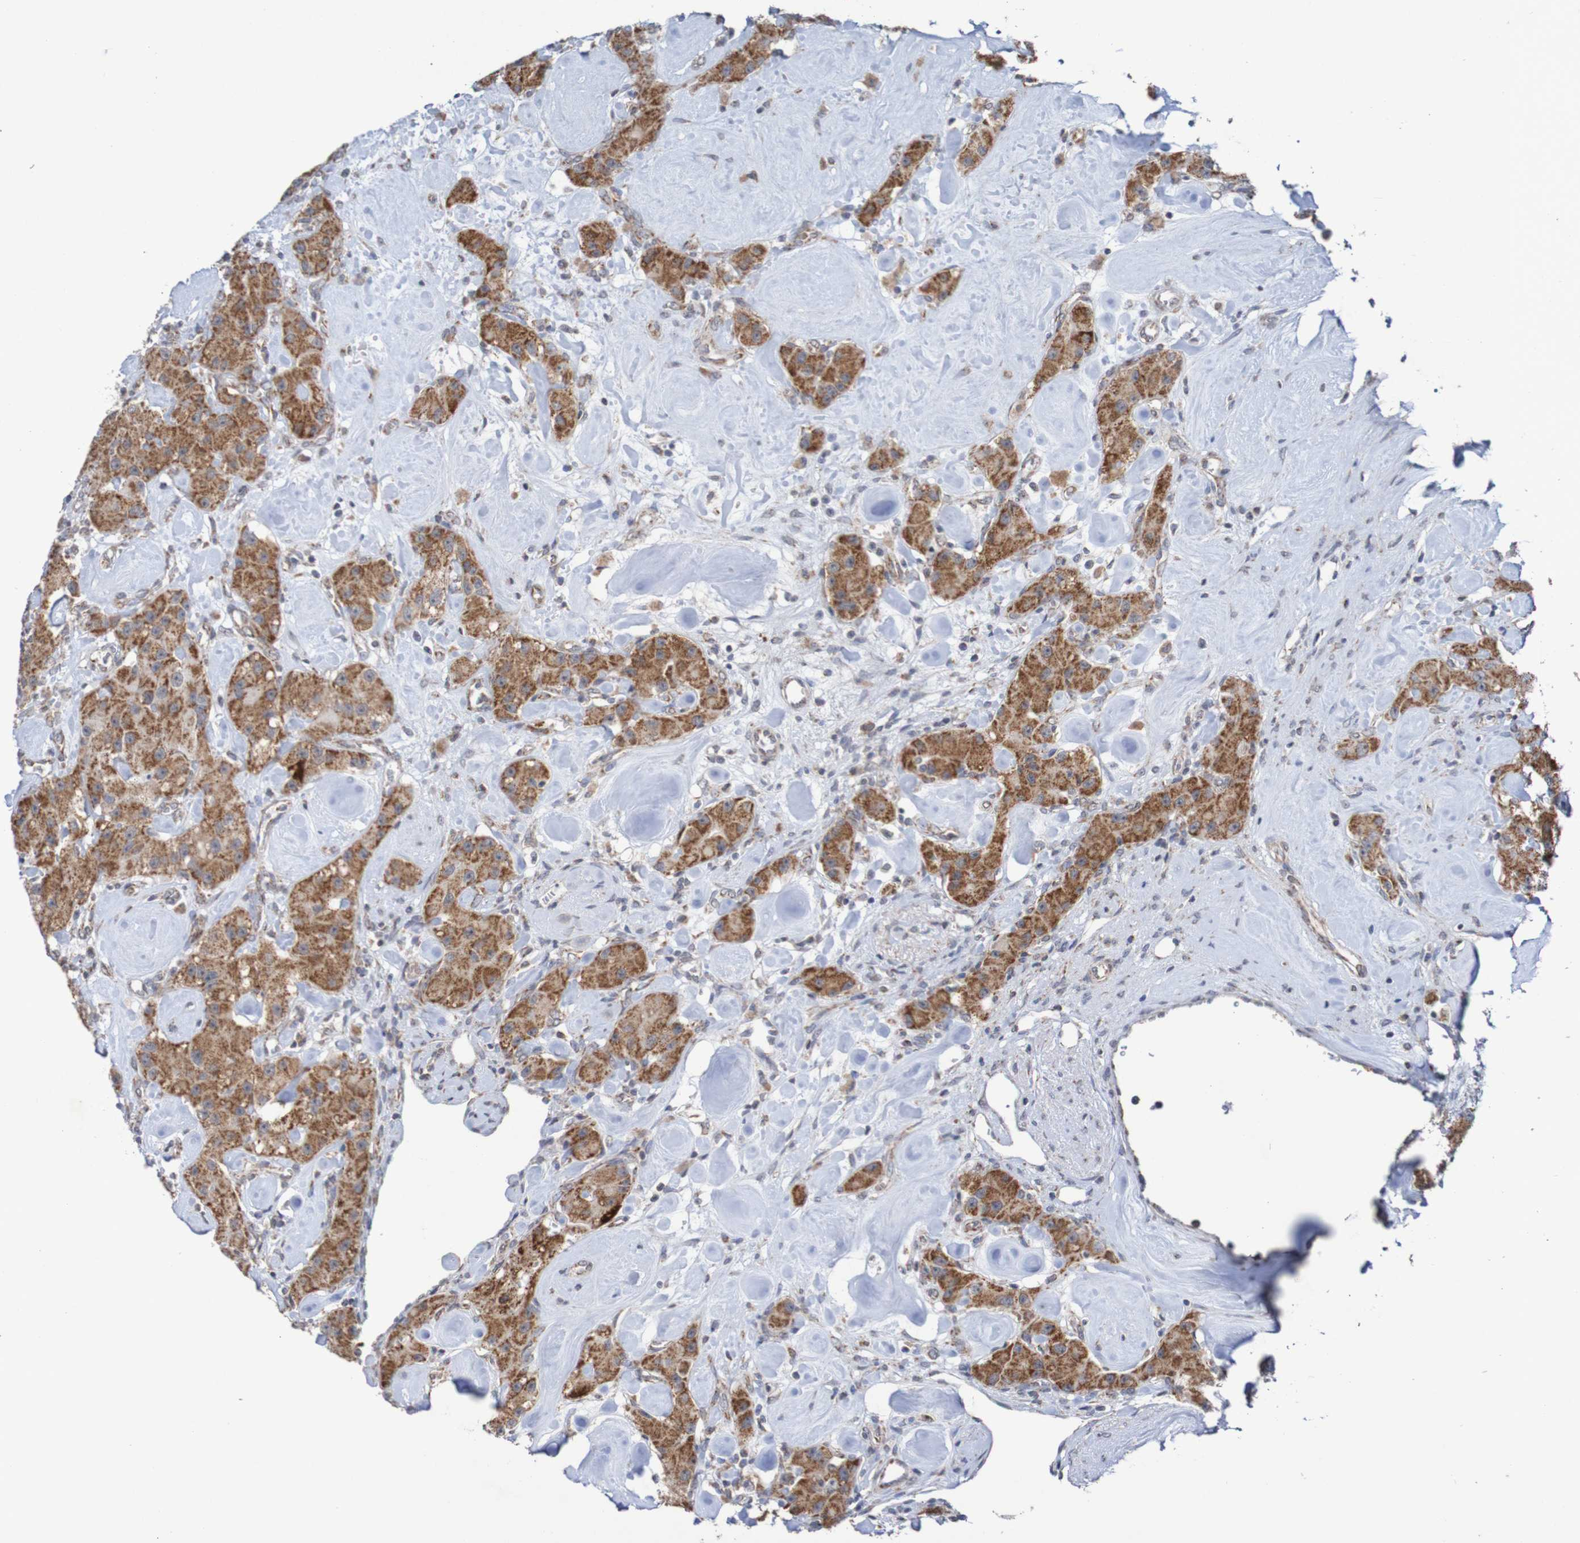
{"staining": {"intensity": "moderate", "quantity": ">75%", "location": "cytoplasmic/membranous"}, "tissue": "carcinoid", "cell_type": "Tumor cells", "image_type": "cancer", "snomed": [{"axis": "morphology", "description": "Carcinoid, malignant, NOS"}, {"axis": "topography", "description": "Pancreas"}], "caption": "Protein expression analysis of human malignant carcinoid reveals moderate cytoplasmic/membranous staining in about >75% of tumor cells. (DAB (3,3'-diaminobenzidine) IHC, brown staining for protein, blue staining for nuclei).", "gene": "DVL1", "patient": {"sex": "male", "age": 41}}